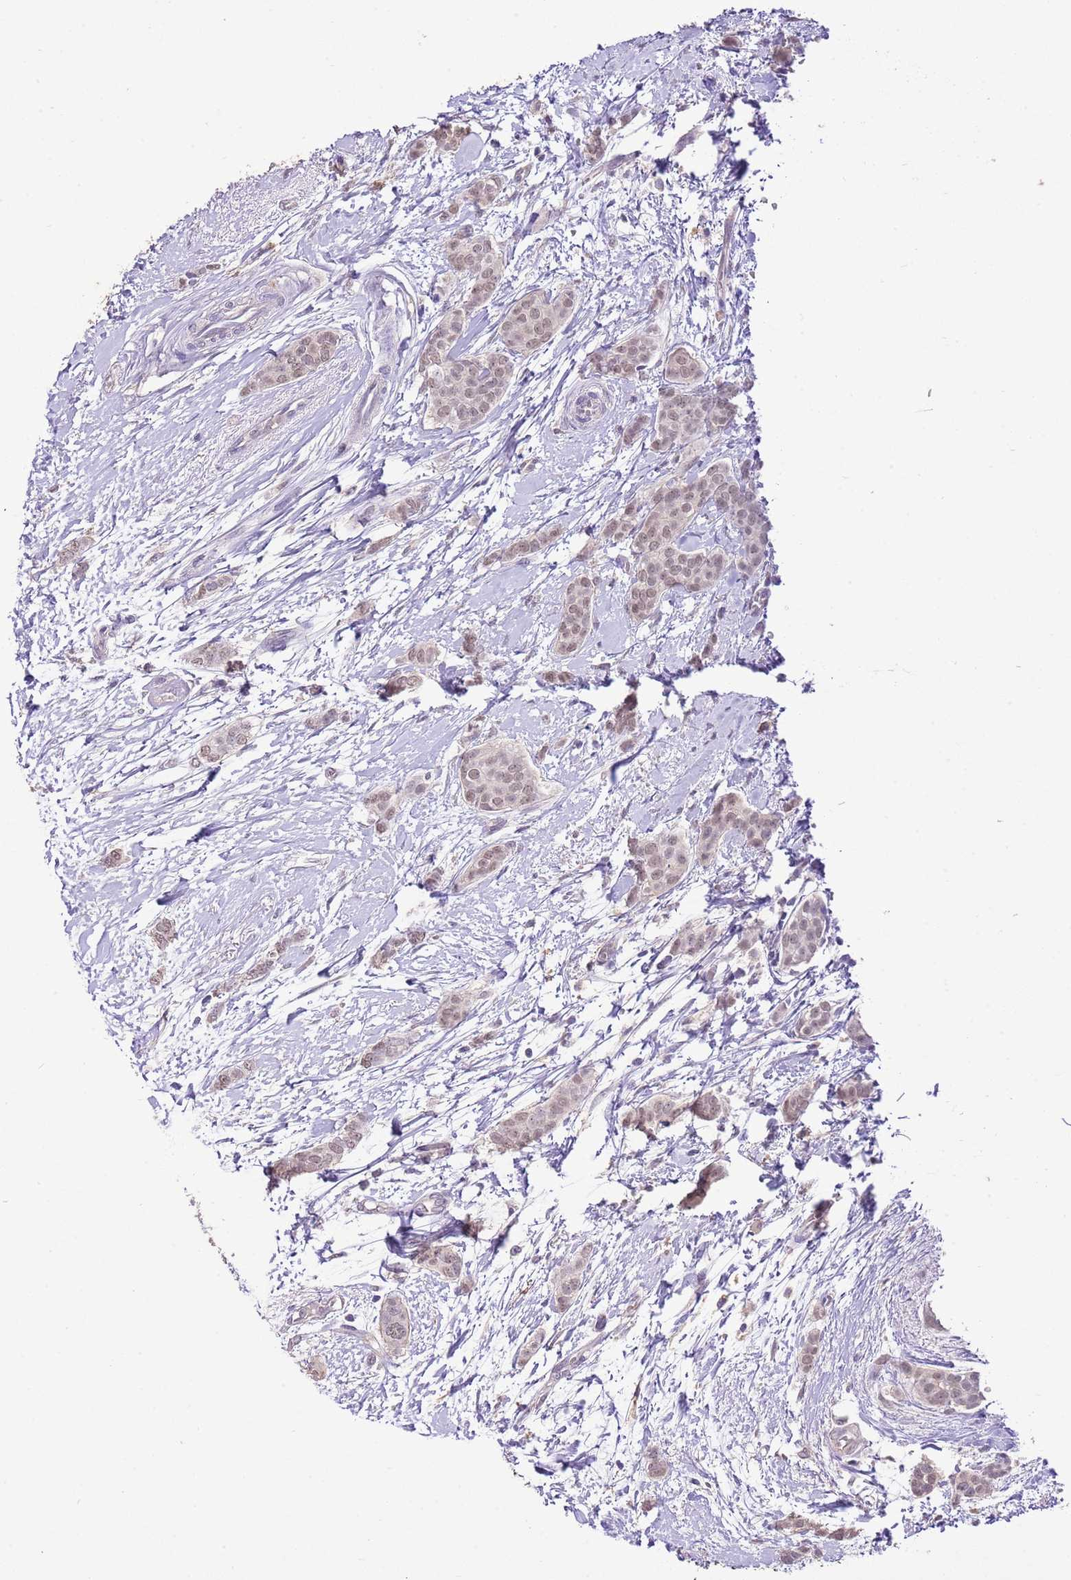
{"staining": {"intensity": "weak", "quantity": ">75%", "location": "nuclear"}, "tissue": "breast cancer", "cell_type": "Tumor cells", "image_type": "cancer", "snomed": [{"axis": "morphology", "description": "Duct carcinoma"}, {"axis": "topography", "description": "Breast"}], "caption": "Infiltrating ductal carcinoma (breast) stained with a brown dye reveals weak nuclear positive staining in about >75% of tumor cells.", "gene": "IZUMO4", "patient": {"sex": "female", "age": 72}}